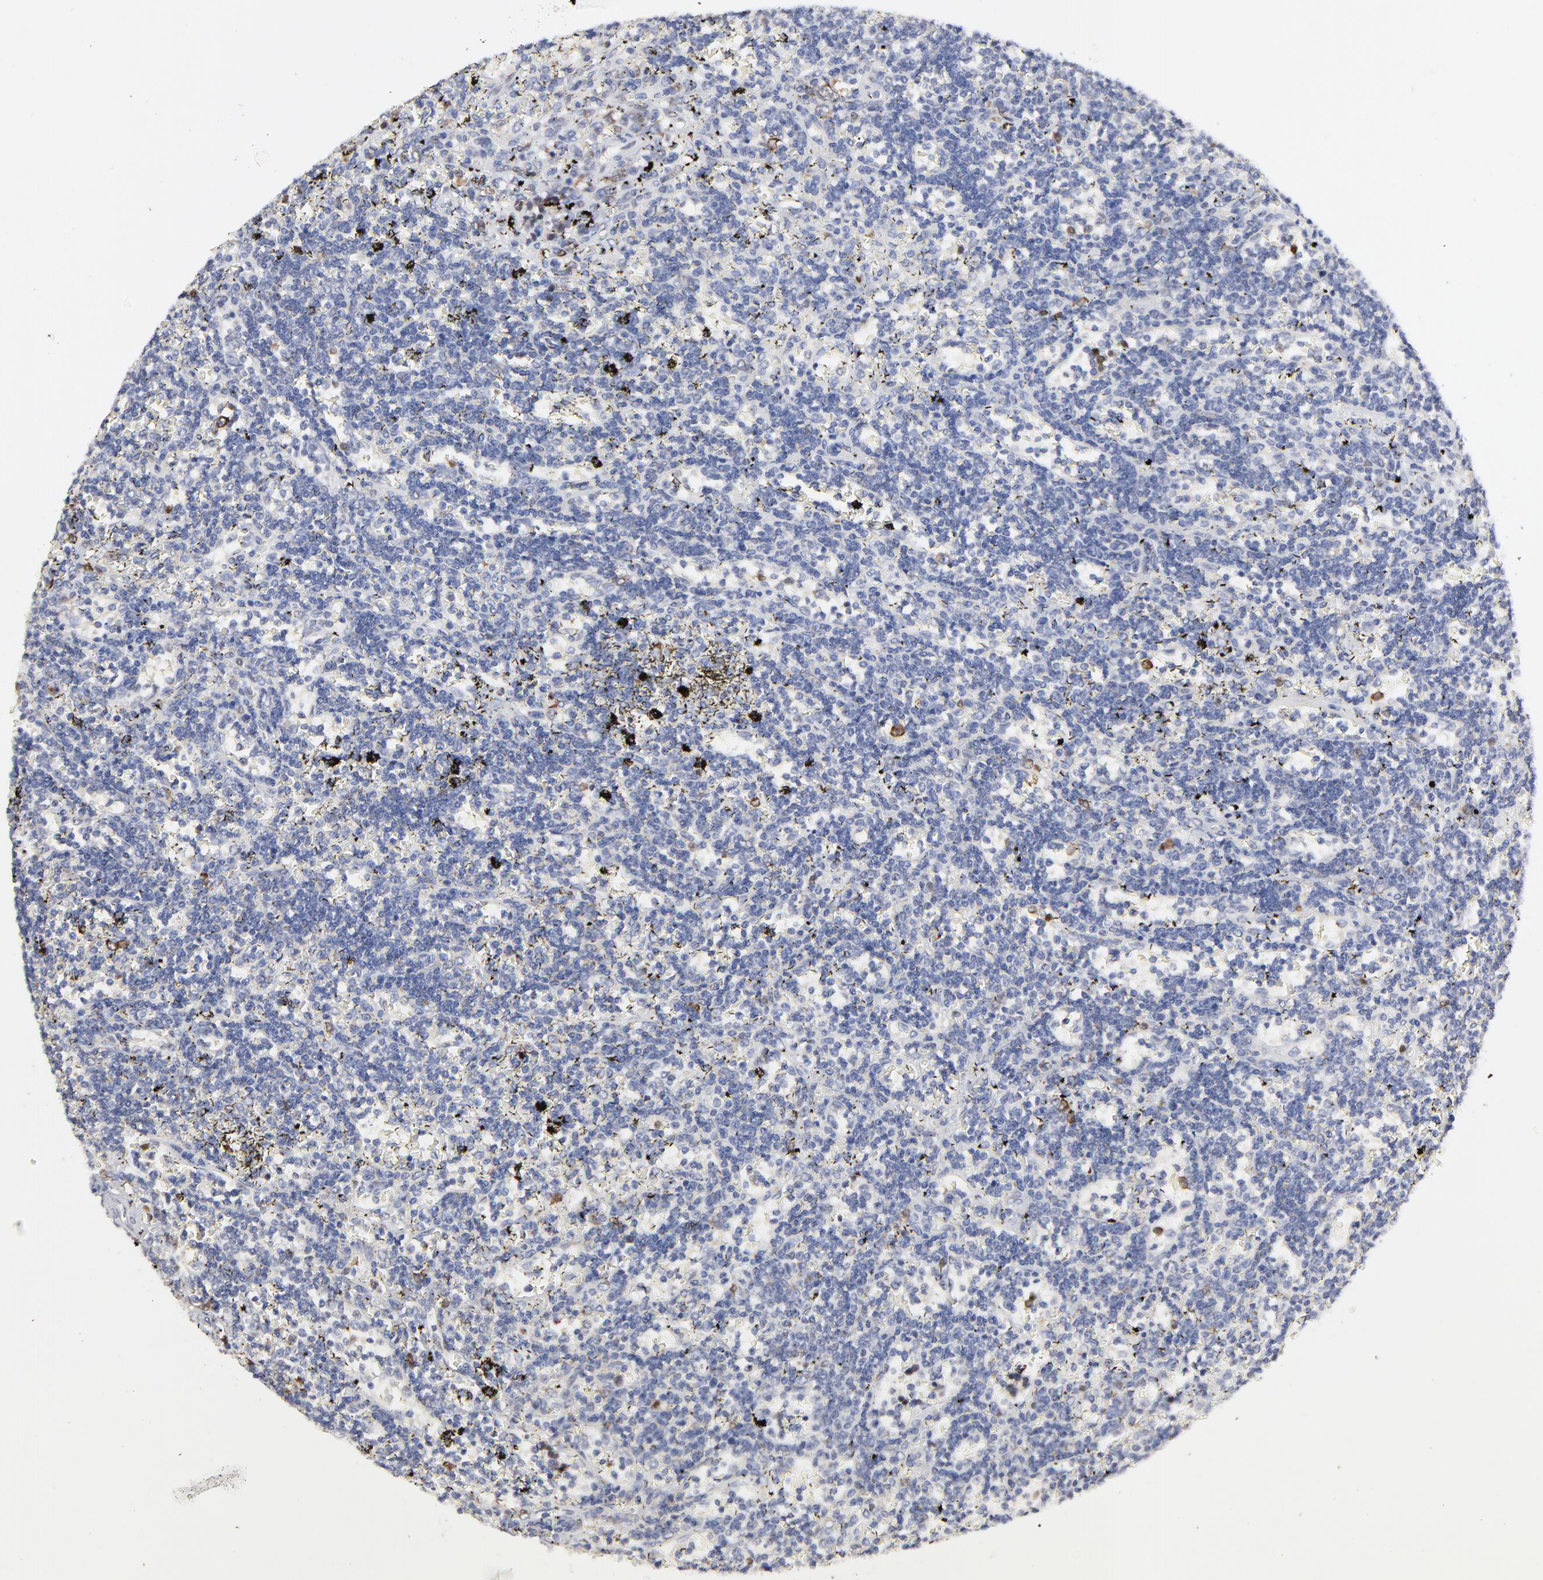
{"staining": {"intensity": "moderate", "quantity": "<25%", "location": "cytoplasmic/membranous"}, "tissue": "lymphoma", "cell_type": "Tumor cells", "image_type": "cancer", "snomed": [{"axis": "morphology", "description": "Malignant lymphoma, non-Hodgkin's type, High grade"}, {"axis": "topography", "description": "Colon"}], "caption": "High-magnification brightfield microscopy of lymphoma stained with DAB (3,3'-diaminobenzidine) (brown) and counterstained with hematoxylin (blue). tumor cells exhibit moderate cytoplasmic/membranous staining is identified in about<25% of cells. (DAB (3,3'-diaminobenzidine) = brown stain, brightfield microscopy at high magnification).", "gene": "NCAPH", "patient": {"sex": "male", "age": 82}}